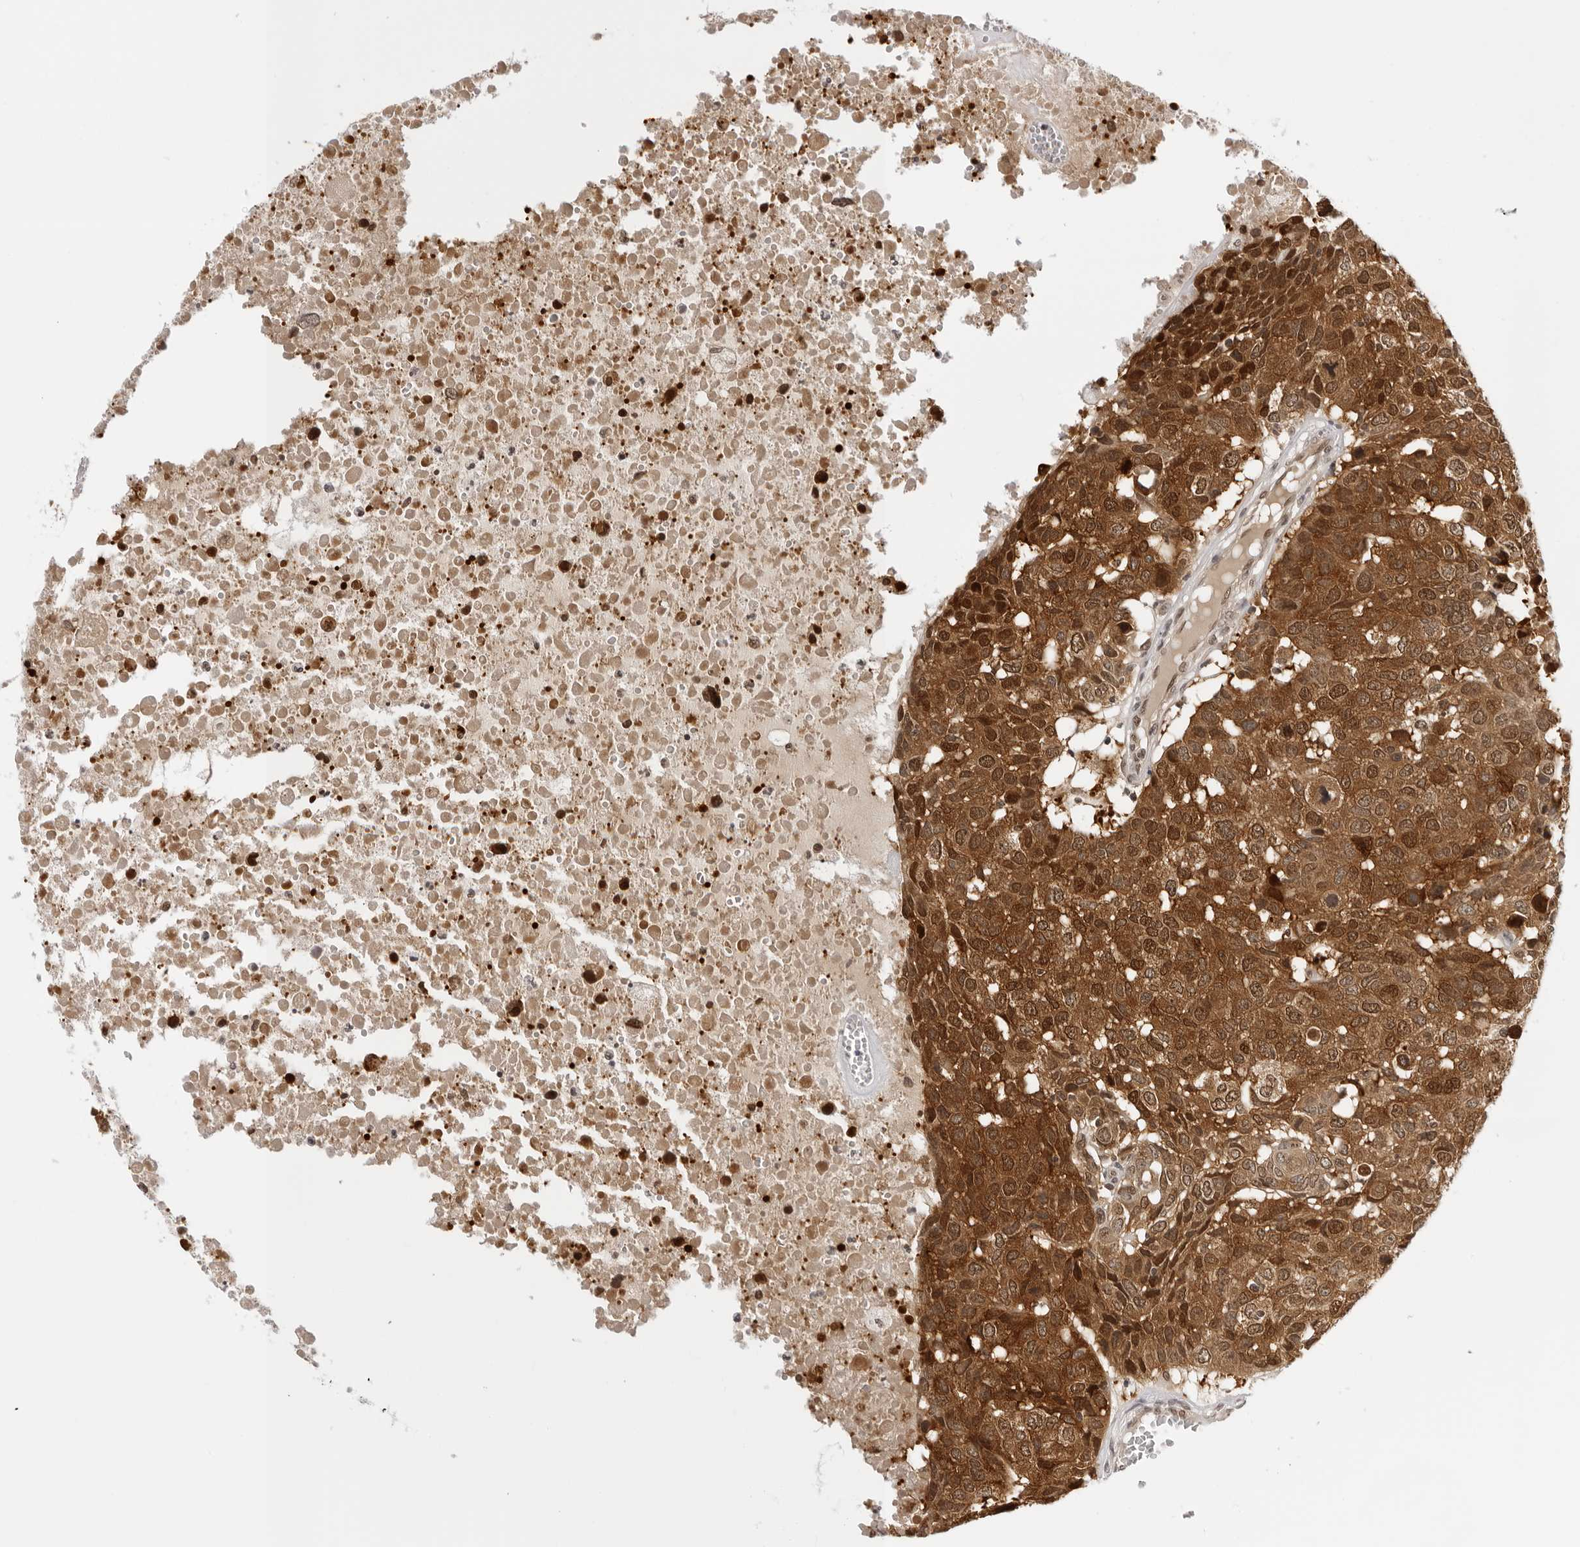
{"staining": {"intensity": "strong", "quantity": ">75%", "location": "cytoplasmic/membranous,nuclear"}, "tissue": "head and neck cancer", "cell_type": "Tumor cells", "image_type": "cancer", "snomed": [{"axis": "morphology", "description": "Squamous cell carcinoma, NOS"}, {"axis": "topography", "description": "Head-Neck"}], "caption": "Strong cytoplasmic/membranous and nuclear positivity is present in approximately >75% of tumor cells in head and neck cancer (squamous cell carcinoma). (DAB IHC, brown staining for protein, blue staining for nuclei).", "gene": "WDR77", "patient": {"sex": "male", "age": 66}}